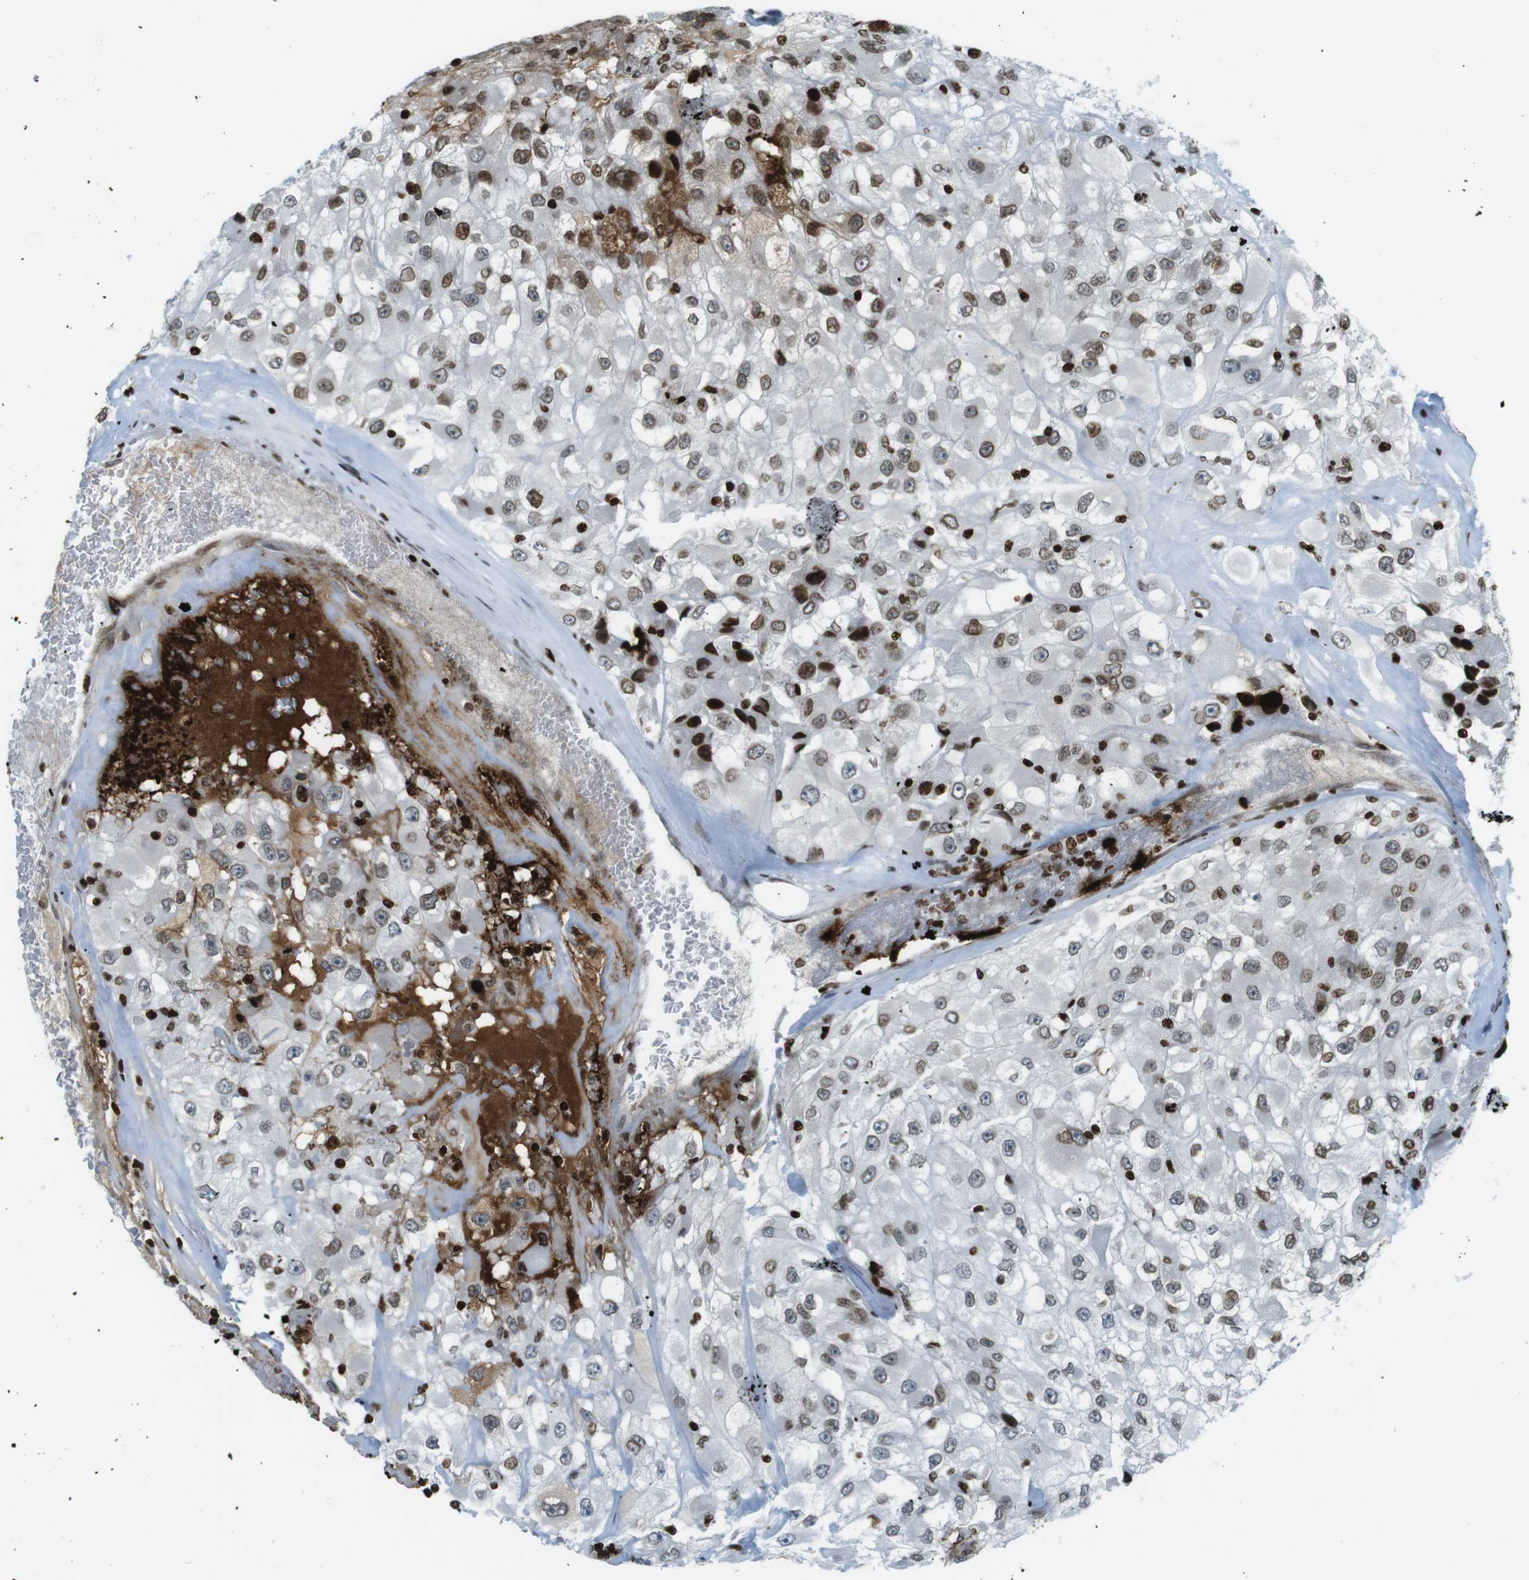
{"staining": {"intensity": "moderate", "quantity": ">75%", "location": "nuclear"}, "tissue": "renal cancer", "cell_type": "Tumor cells", "image_type": "cancer", "snomed": [{"axis": "morphology", "description": "Adenocarcinoma, NOS"}, {"axis": "topography", "description": "Kidney"}], "caption": "Renal cancer (adenocarcinoma) stained with a brown dye demonstrates moderate nuclear positive staining in approximately >75% of tumor cells.", "gene": "H2AC8", "patient": {"sex": "female", "age": 52}}